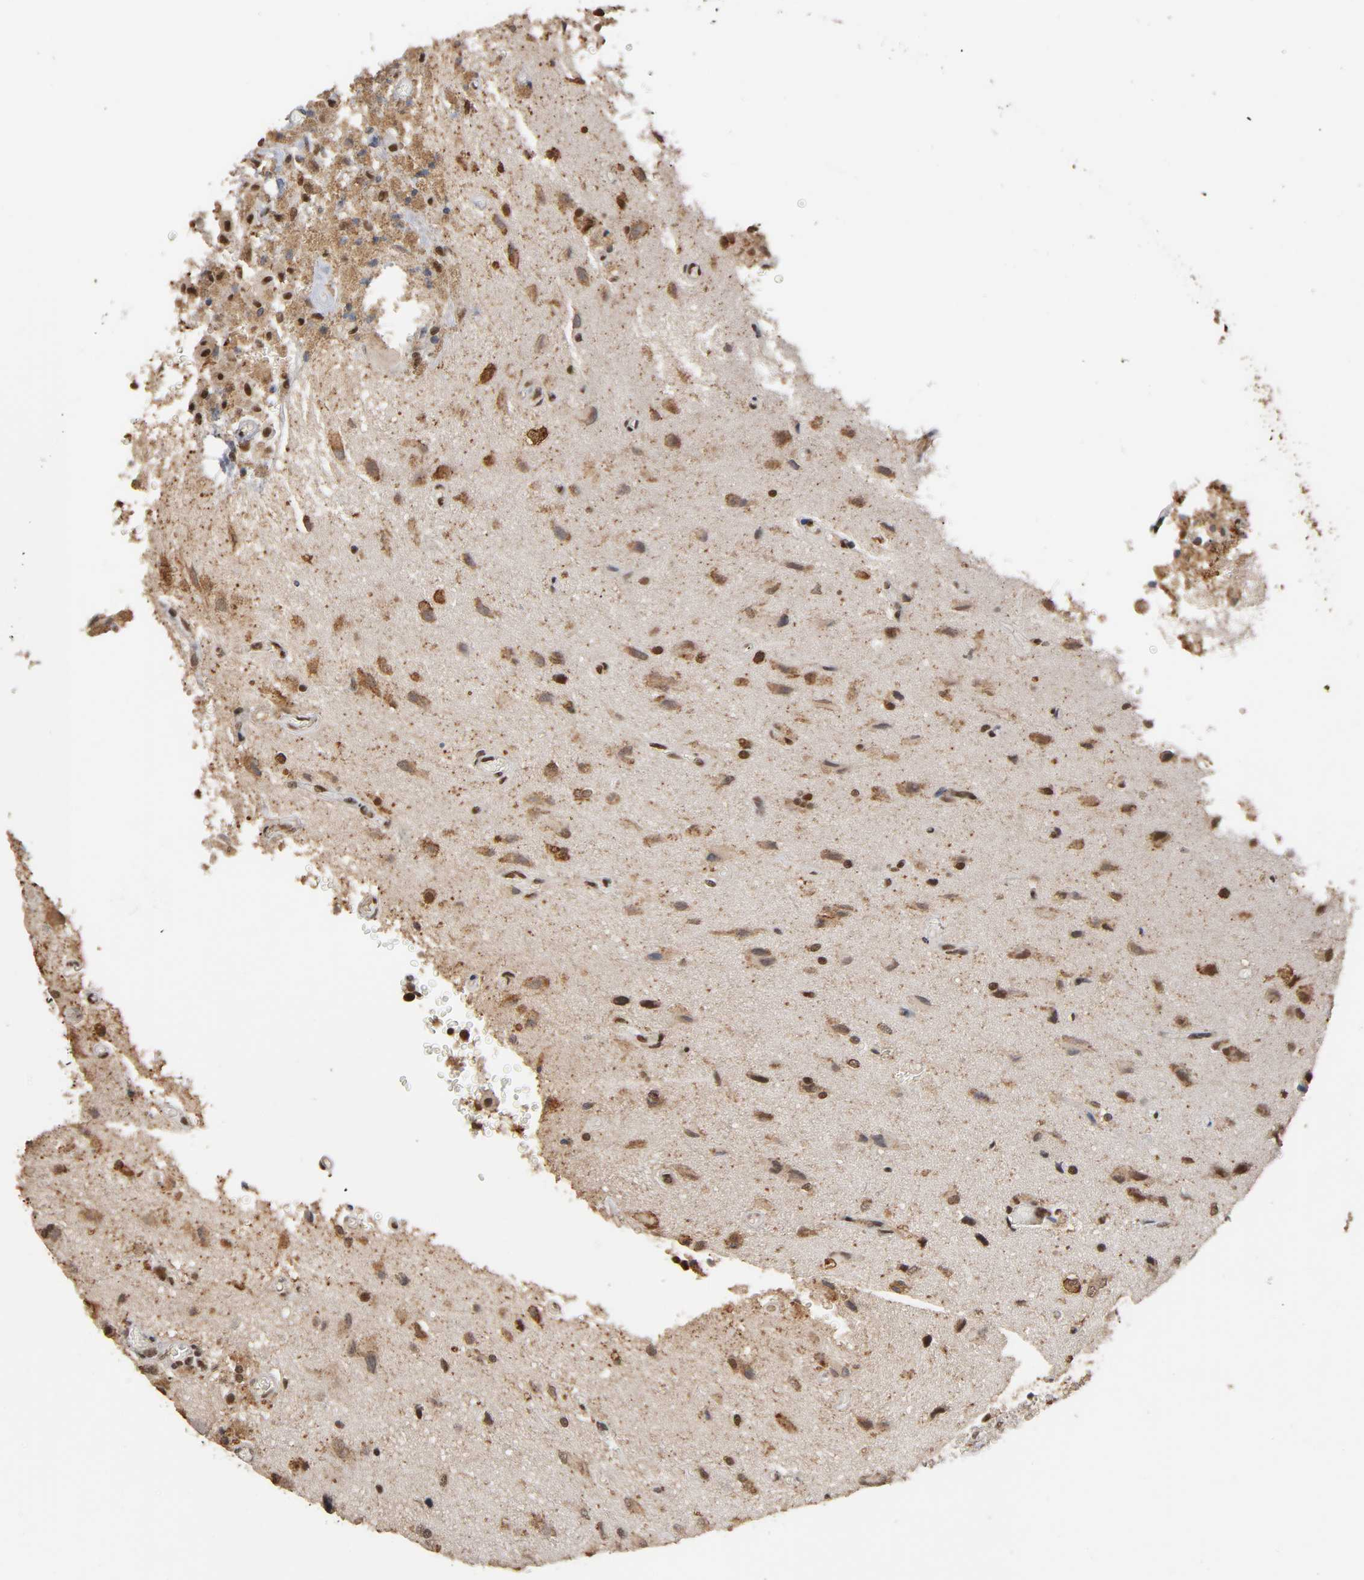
{"staining": {"intensity": "strong", "quantity": "25%-75%", "location": "cytoplasmic/membranous,nuclear"}, "tissue": "glioma", "cell_type": "Tumor cells", "image_type": "cancer", "snomed": [{"axis": "morphology", "description": "Glioma, malignant, High grade"}, {"axis": "topography", "description": "Brain"}], "caption": "DAB immunohistochemical staining of human glioma shows strong cytoplasmic/membranous and nuclear protein expression in approximately 25%-75% of tumor cells.", "gene": "ZNF384", "patient": {"sex": "male", "age": 47}}